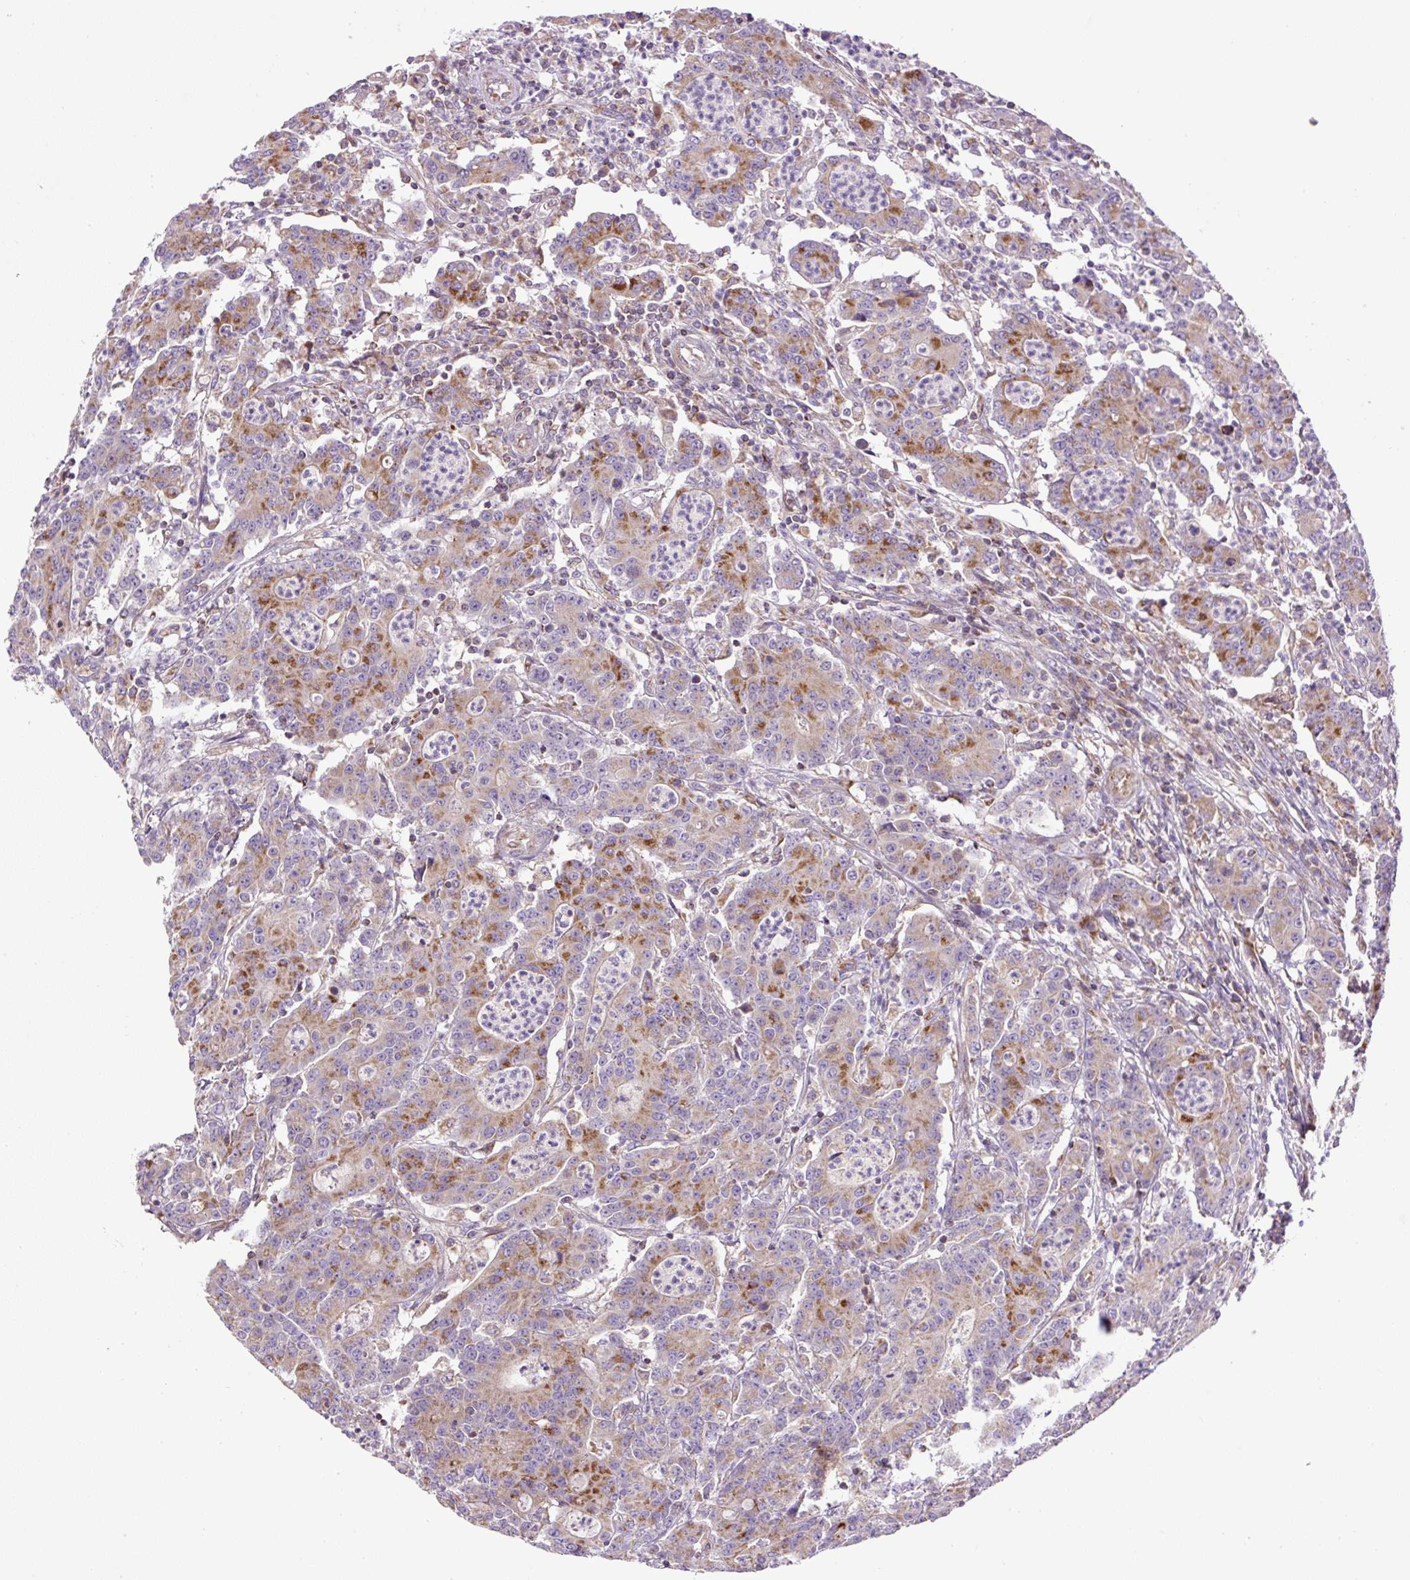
{"staining": {"intensity": "moderate", "quantity": "25%-75%", "location": "cytoplasmic/membranous"}, "tissue": "colorectal cancer", "cell_type": "Tumor cells", "image_type": "cancer", "snomed": [{"axis": "morphology", "description": "Adenocarcinoma, NOS"}, {"axis": "topography", "description": "Colon"}], "caption": "Colorectal cancer (adenocarcinoma) stained with DAB immunohistochemistry (IHC) displays medium levels of moderate cytoplasmic/membranous expression in approximately 25%-75% of tumor cells. The staining was performed using DAB (3,3'-diaminobenzidine), with brown indicating positive protein expression. Nuclei are stained blue with hematoxylin.", "gene": "ZNF547", "patient": {"sex": "male", "age": 83}}